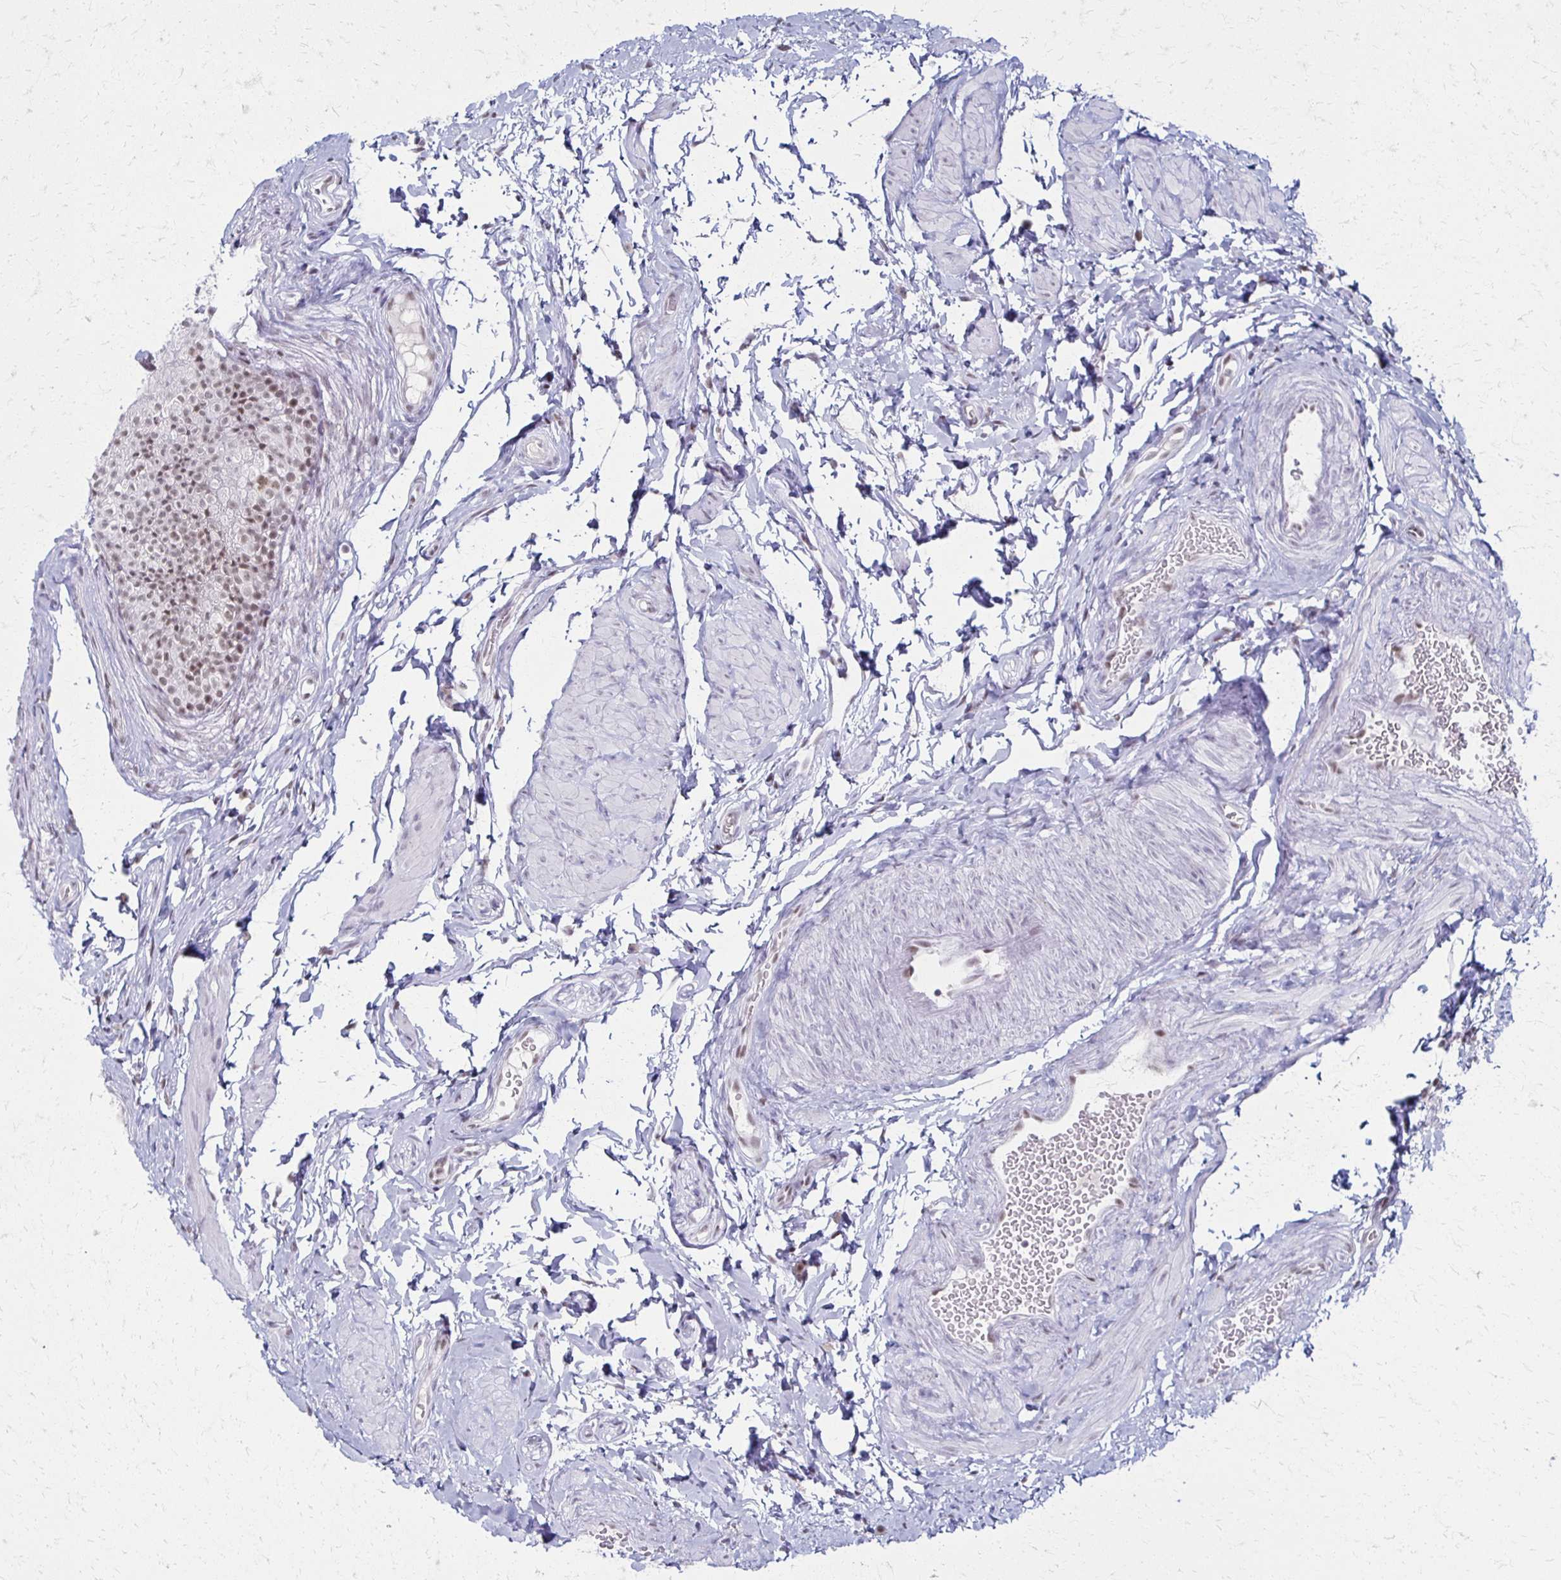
{"staining": {"intensity": "moderate", "quantity": "25%-75%", "location": "cytoplasmic/membranous,nuclear"}, "tissue": "epididymis", "cell_type": "Glandular cells", "image_type": "normal", "snomed": [{"axis": "morphology", "description": "Normal tissue, NOS"}, {"axis": "topography", "description": "Epididymis, spermatic cord, NOS"}, {"axis": "topography", "description": "Epididymis"}, {"axis": "topography", "description": "Peripheral nerve tissue"}], "caption": "DAB immunohistochemical staining of benign human epididymis demonstrates moderate cytoplasmic/membranous,nuclear protein staining in approximately 25%-75% of glandular cells. Nuclei are stained in blue.", "gene": "IRF7", "patient": {"sex": "male", "age": 29}}